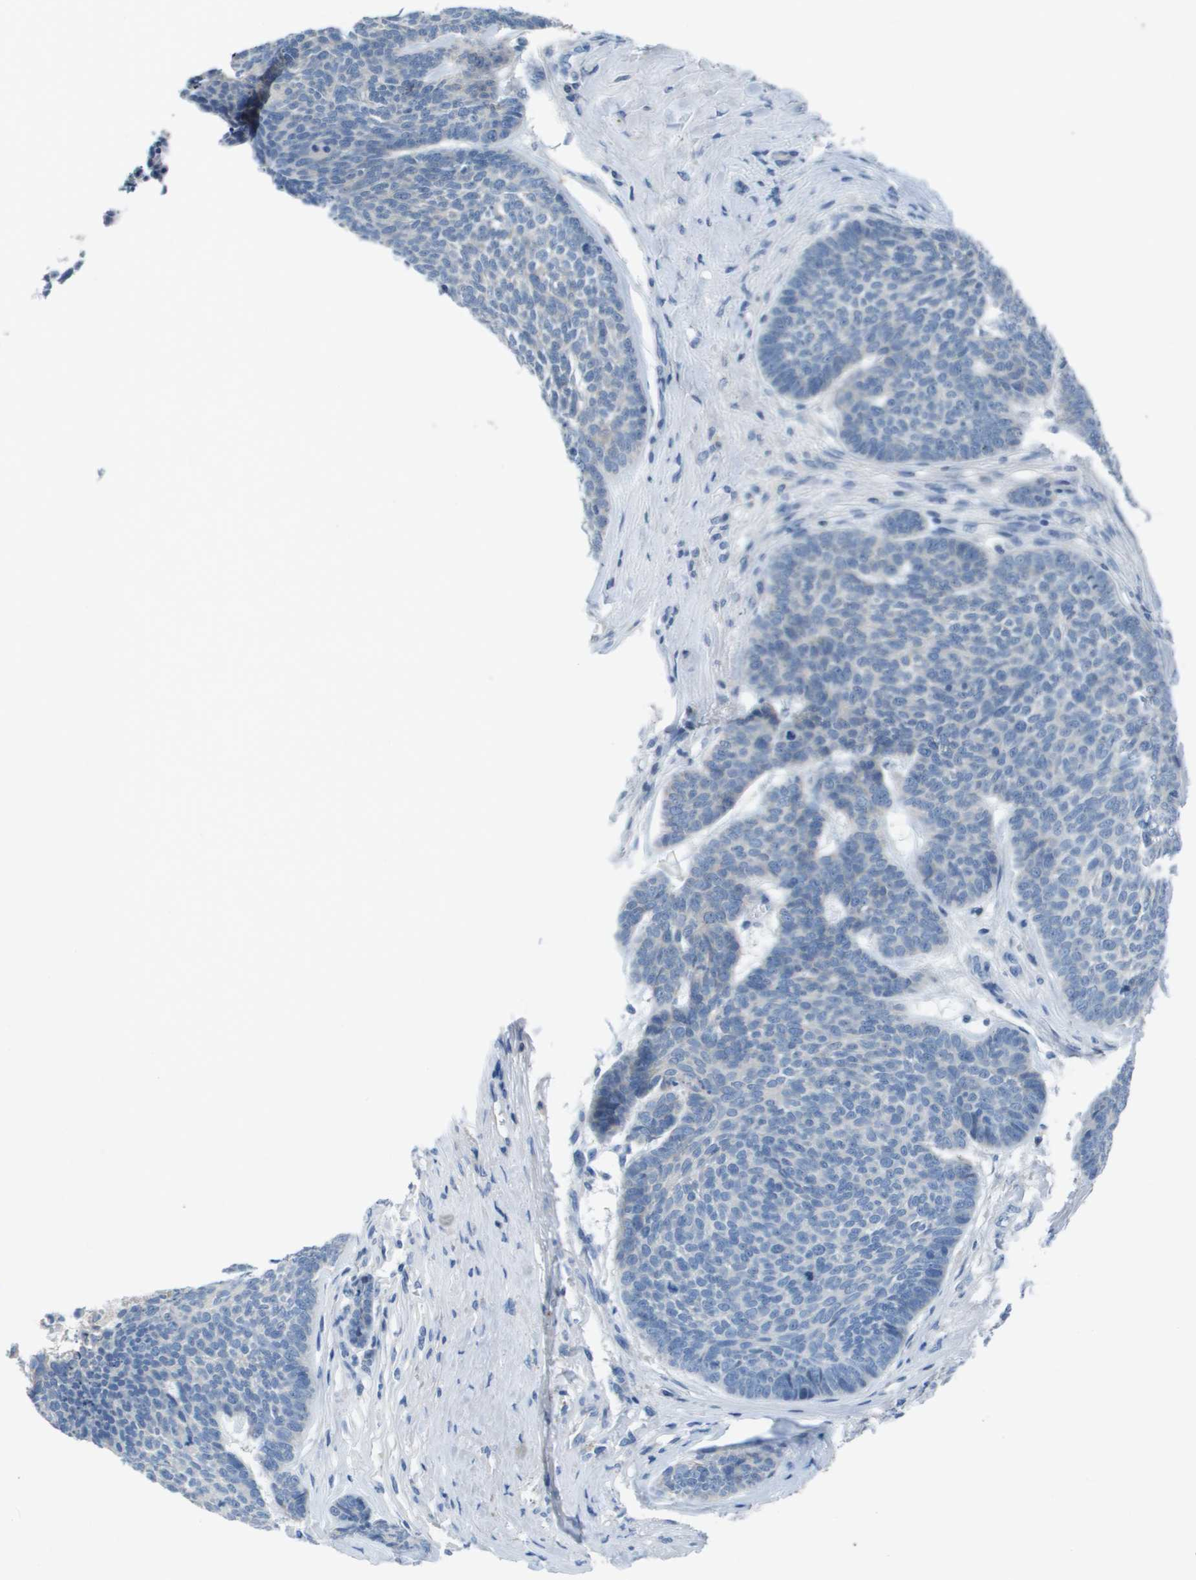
{"staining": {"intensity": "negative", "quantity": "none", "location": "none"}, "tissue": "skin cancer", "cell_type": "Tumor cells", "image_type": "cancer", "snomed": [{"axis": "morphology", "description": "Basal cell carcinoma"}, {"axis": "topography", "description": "Skin"}], "caption": "A photomicrograph of skin cancer (basal cell carcinoma) stained for a protein shows no brown staining in tumor cells.", "gene": "NCS1", "patient": {"sex": "male", "age": 84}}